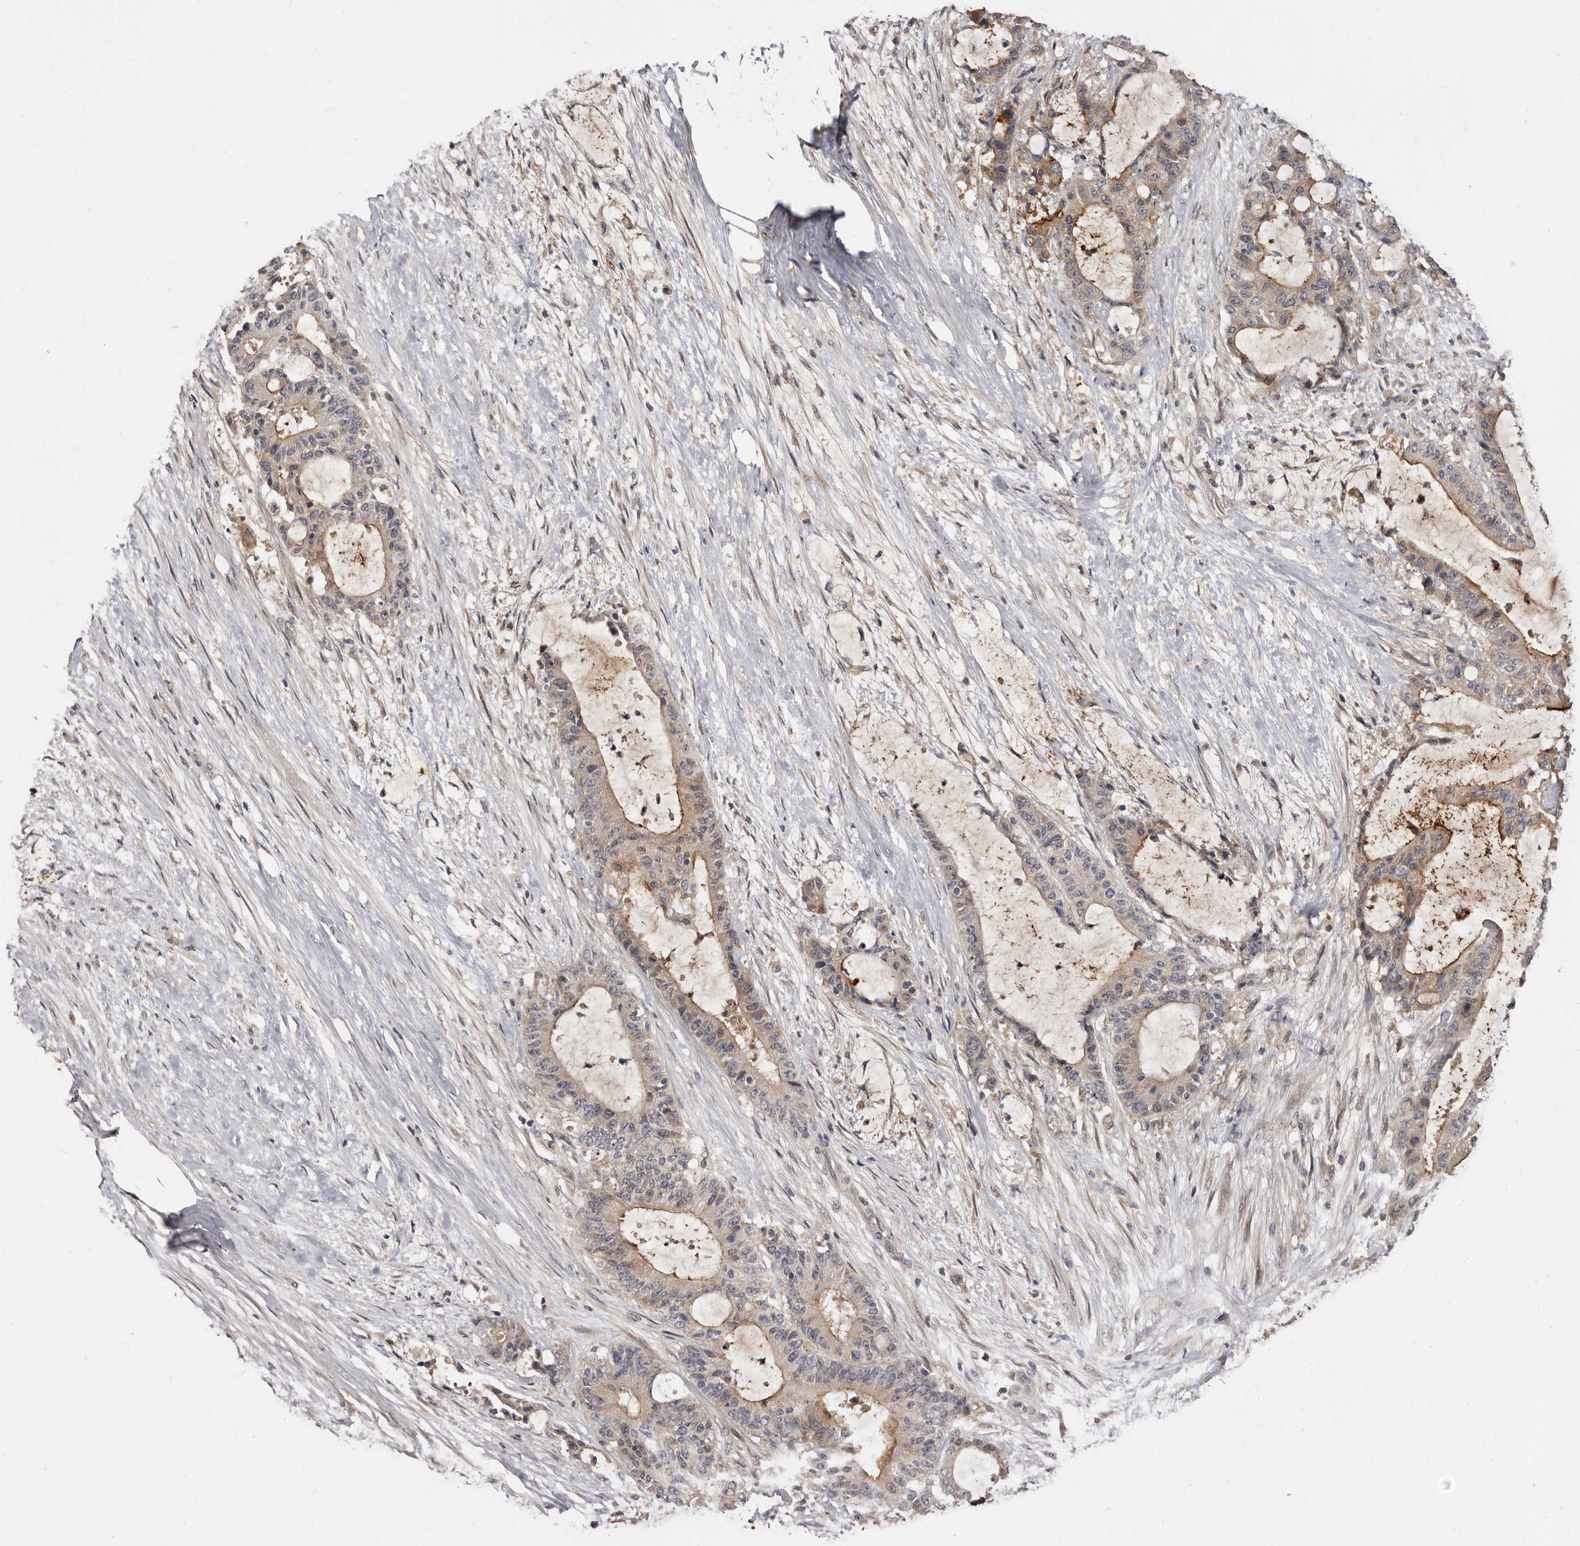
{"staining": {"intensity": "moderate", "quantity": "<25%", "location": "cytoplasmic/membranous"}, "tissue": "liver cancer", "cell_type": "Tumor cells", "image_type": "cancer", "snomed": [{"axis": "morphology", "description": "Normal tissue, NOS"}, {"axis": "morphology", "description": "Cholangiocarcinoma"}, {"axis": "topography", "description": "Liver"}, {"axis": "topography", "description": "Peripheral nerve tissue"}], "caption": "Immunohistochemistry (IHC) image of neoplastic tissue: liver cholangiocarcinoma stained using immunohistochemistry demonstrates low levels of moderate protein expression localized specifically in the cytoplasmic/membranous of tumor cells, appearing as a cytoplasmic/membranous brown color.", "gene": "INAVA", "patient": {"sex": "female", "age": 73}}